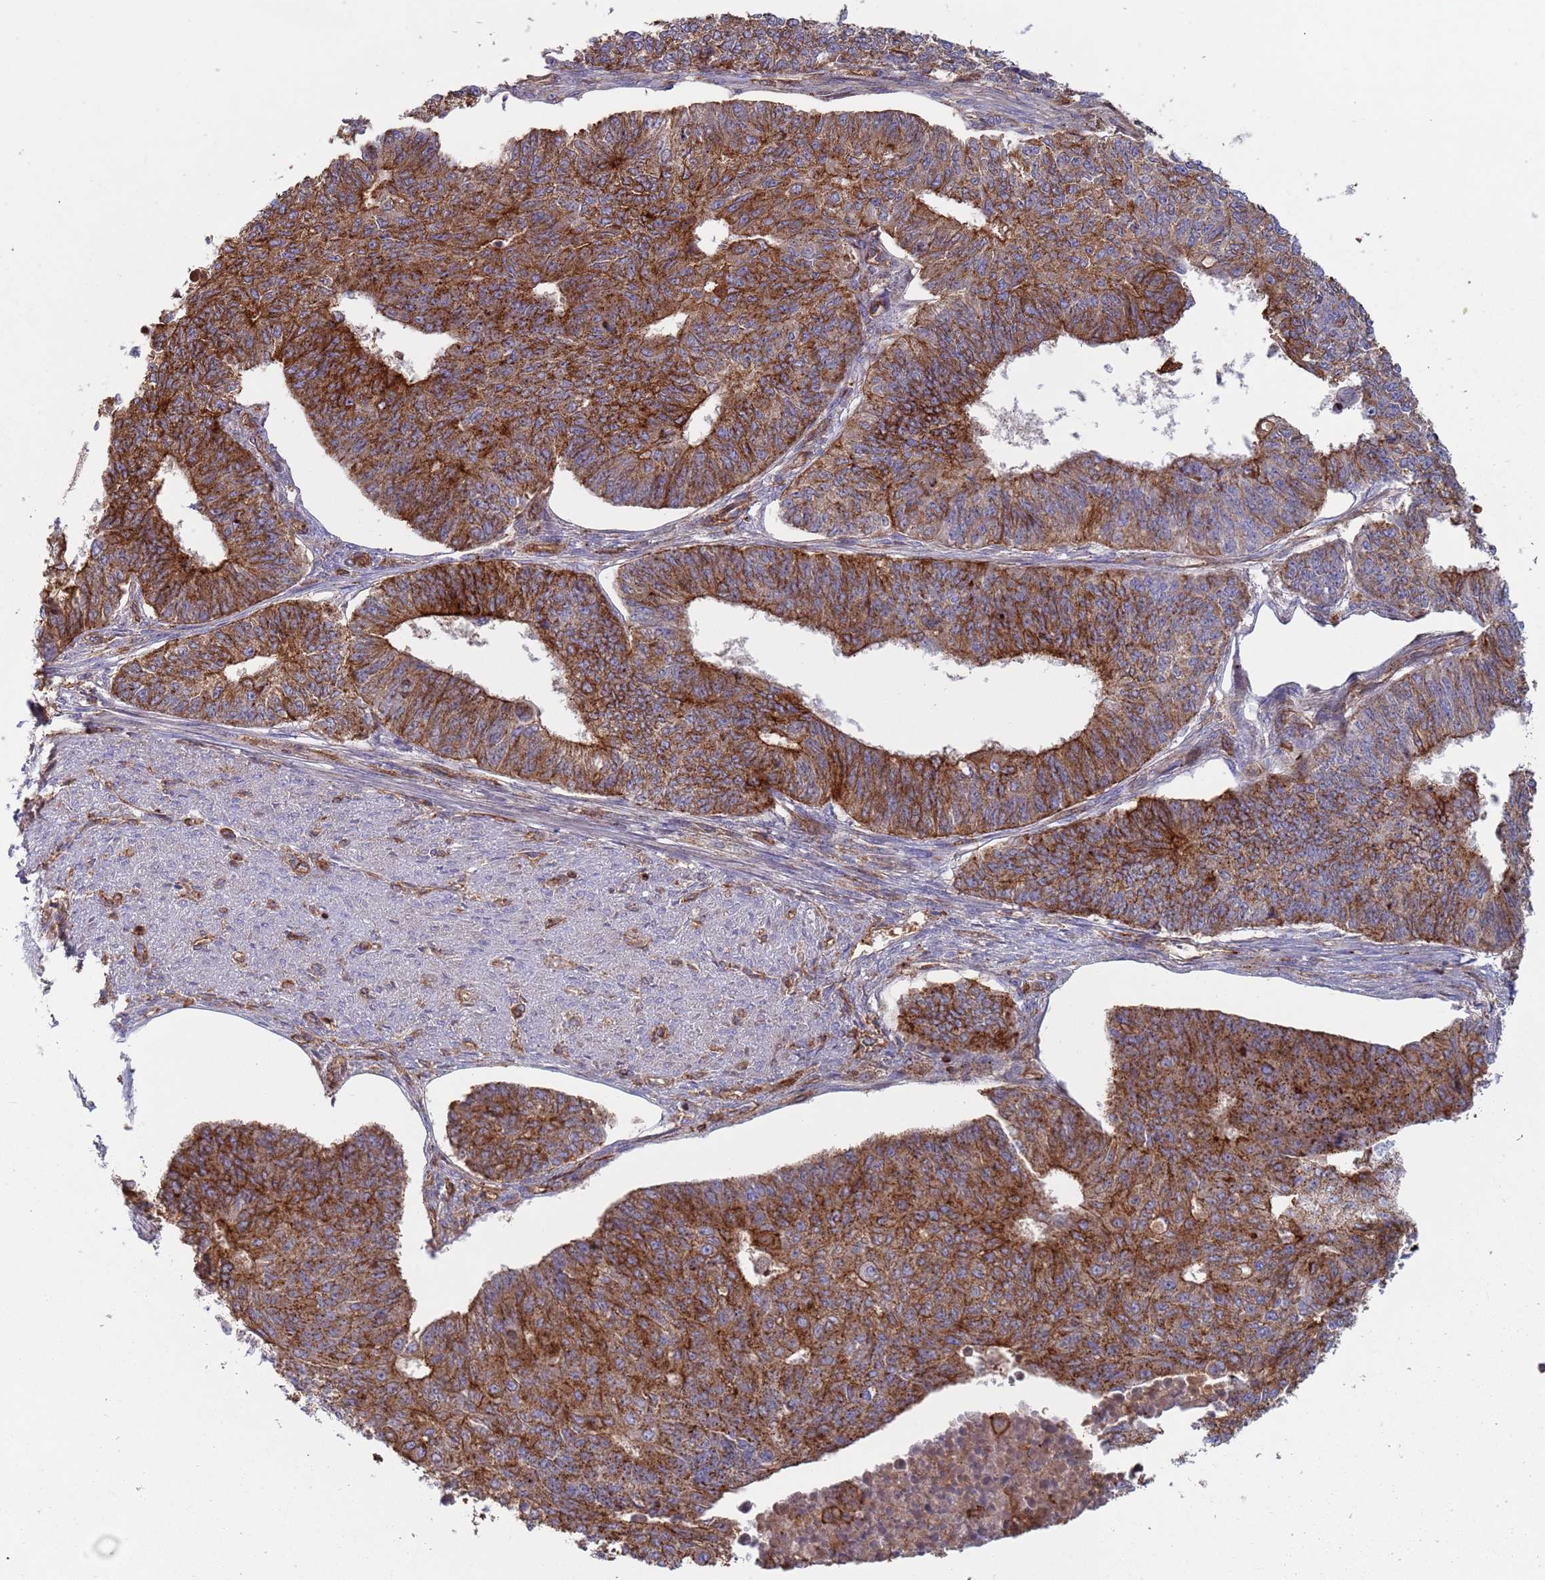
{"staining": {"intensity": "moderate", "quantity": ">75%", "location": "cytoplasmic/membranous"}, "tissue": "endometrial cancer", "cell_type": "Tumor cells", "image_type": "cancer", "snomed": [{"axis": "morphology", "description": "Adenocarcinoma, NOS"}, {"axis": "topography", "description": "Endometrium"}], "caption": "Immunohistochemical staining of adenocarcinoma (endometrial) displays moderate cytoplasmic/membranous protein positivity in about >75% of tumor cells.", "gene": "MALRD1", "patient": {"sex": "female", "age": 32}}